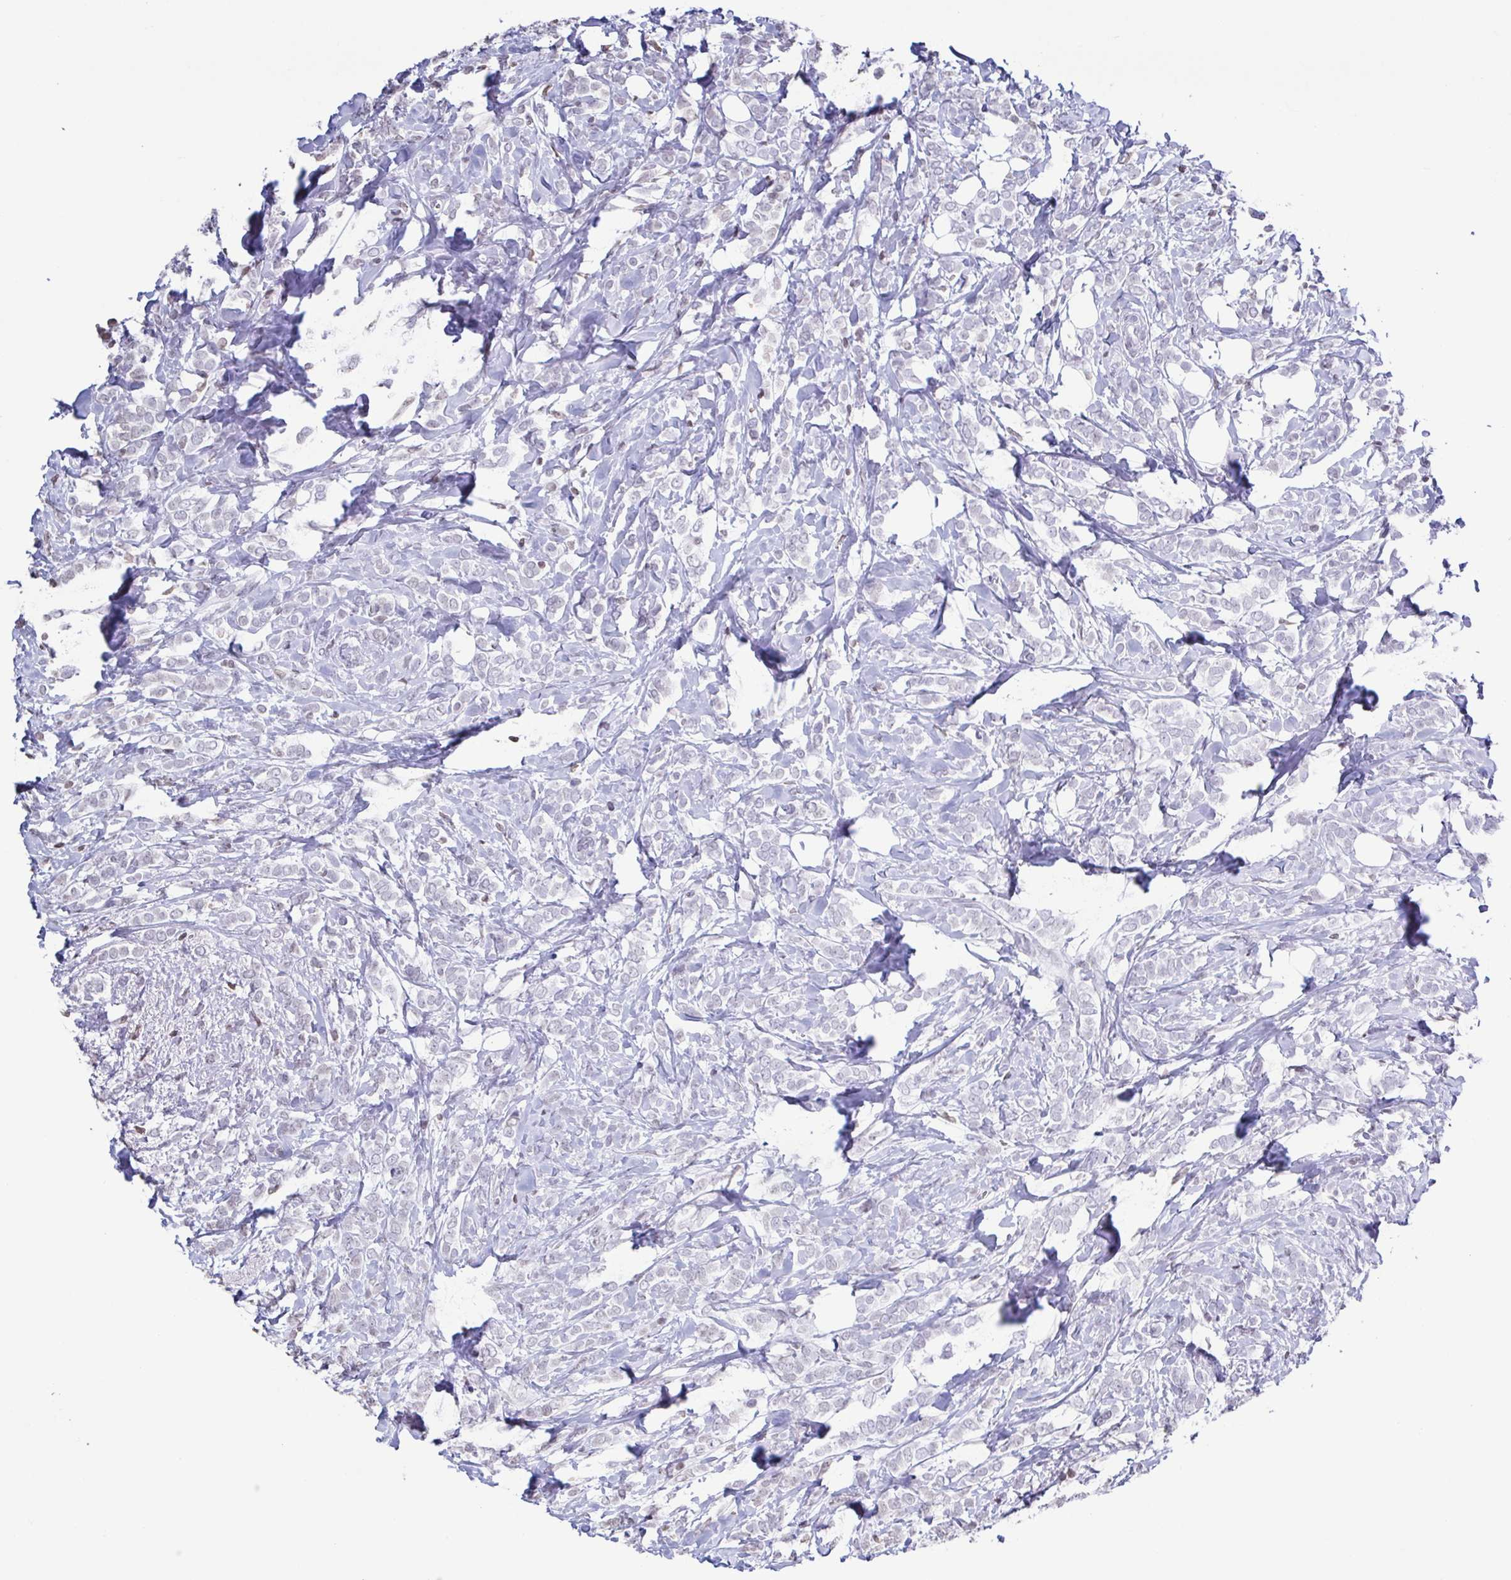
{"staining": {"intensity": "weak", "quantity": "<25%", "location": "nuclear"}, "tissue": "breast cancer", "cell_type": "Tumor cells", "image_type": "cancer", "snomed": [{"axis": "morphology", "description": "Lobular carcinoma"}, {"axis": "topography", "description": "Breast"}], "caption": "Image shows no significant protein staining in tumor cells of breast cancer (lobular carcinoma).", "gene": "VCY1B", "patient": {"sex": "female", "age": 49}}